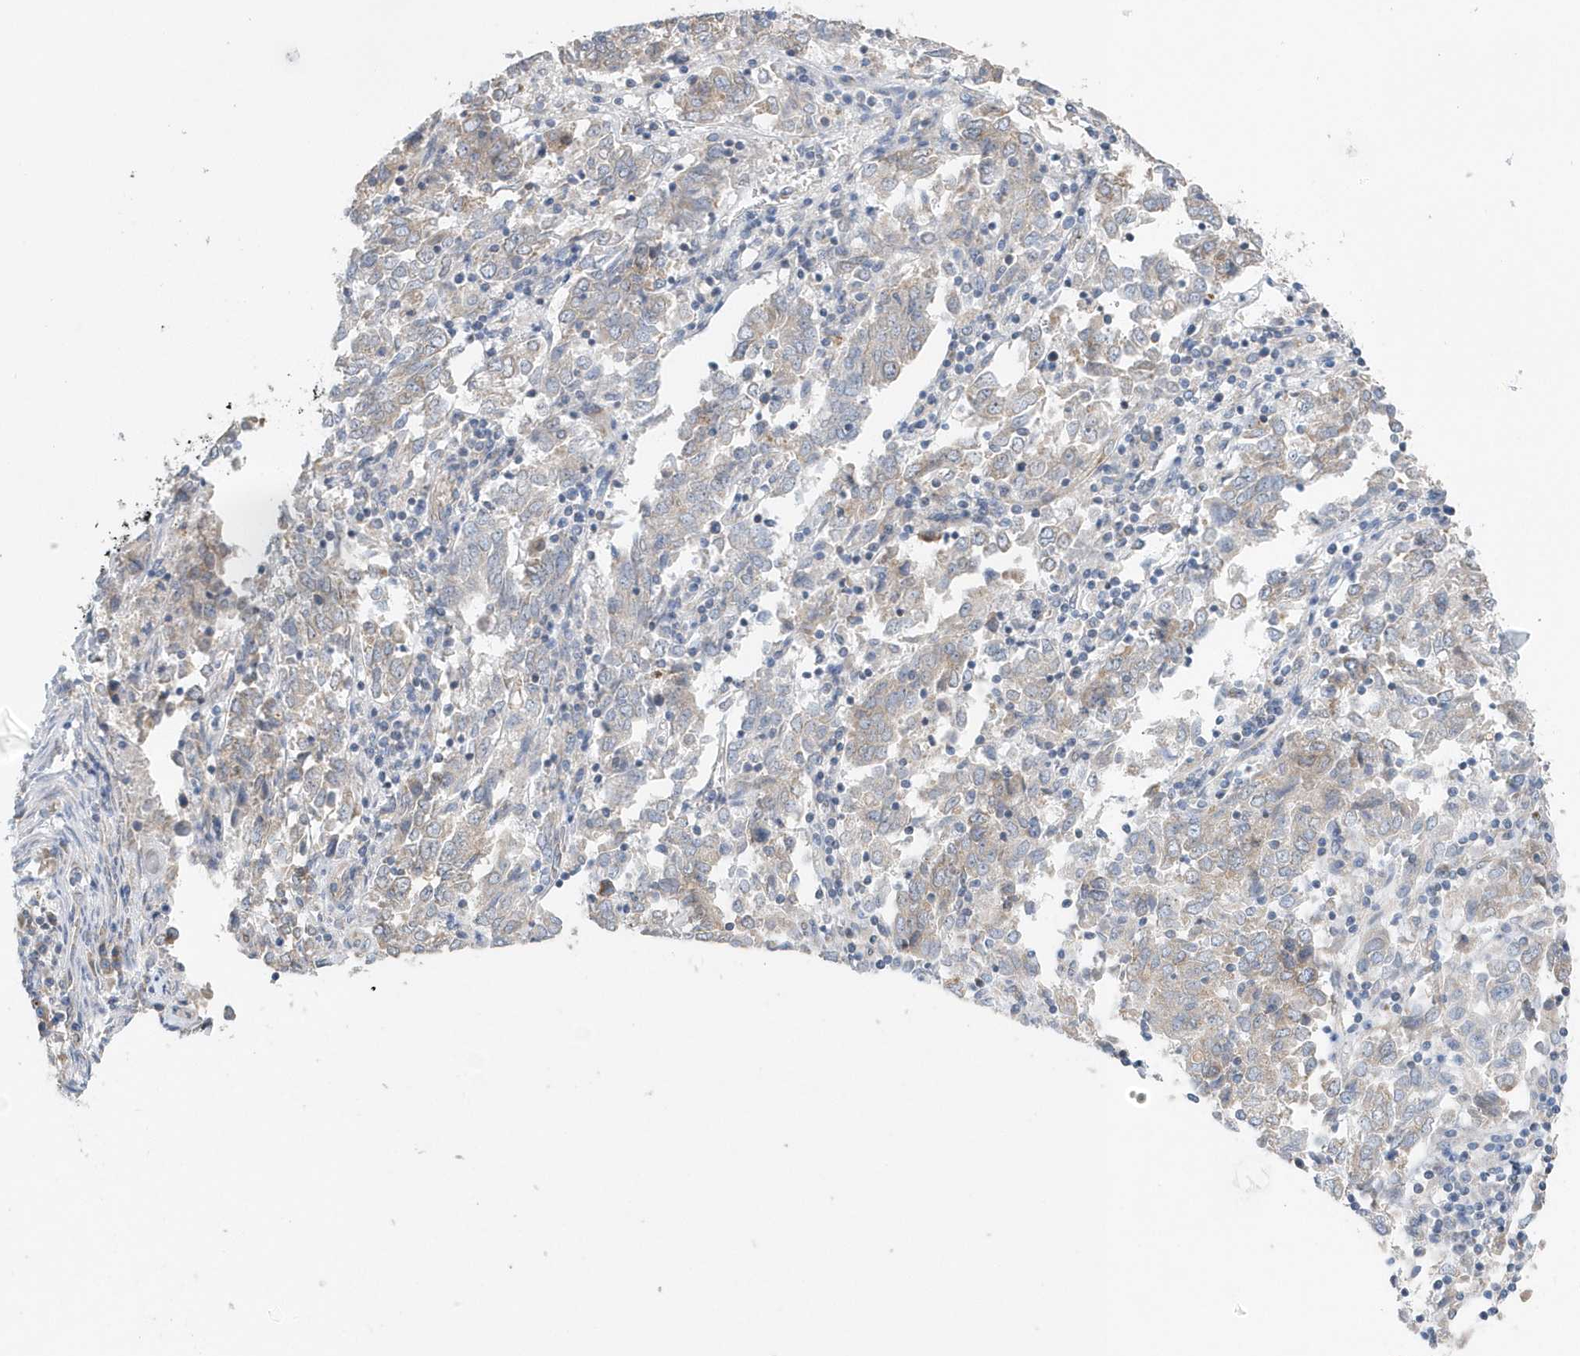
{"staining": {"intensity": "weak", "quantity": "25%-75%", "location": "cytoplasmic/membranous"}, "tissue": "endometrial cancer", "cell_type": "Tumor cells", "image_type": "cancer", "snomed": [{"axis": "morphology", "description": "Adenocarcinoma, NOS"}, {"axis": "topography", "description": "Endometrium"}], "caption": "Immunohistochemistry (DAB (3,3'-diaminobenzidine)) staining of human endometrial adenocarcinoma reveals weak cytoplasmic/membranous protein staining in about 25%-75% of tumor cells.", "gene": "SPATA5", "patient": {"sex": "female", "age": 80}}